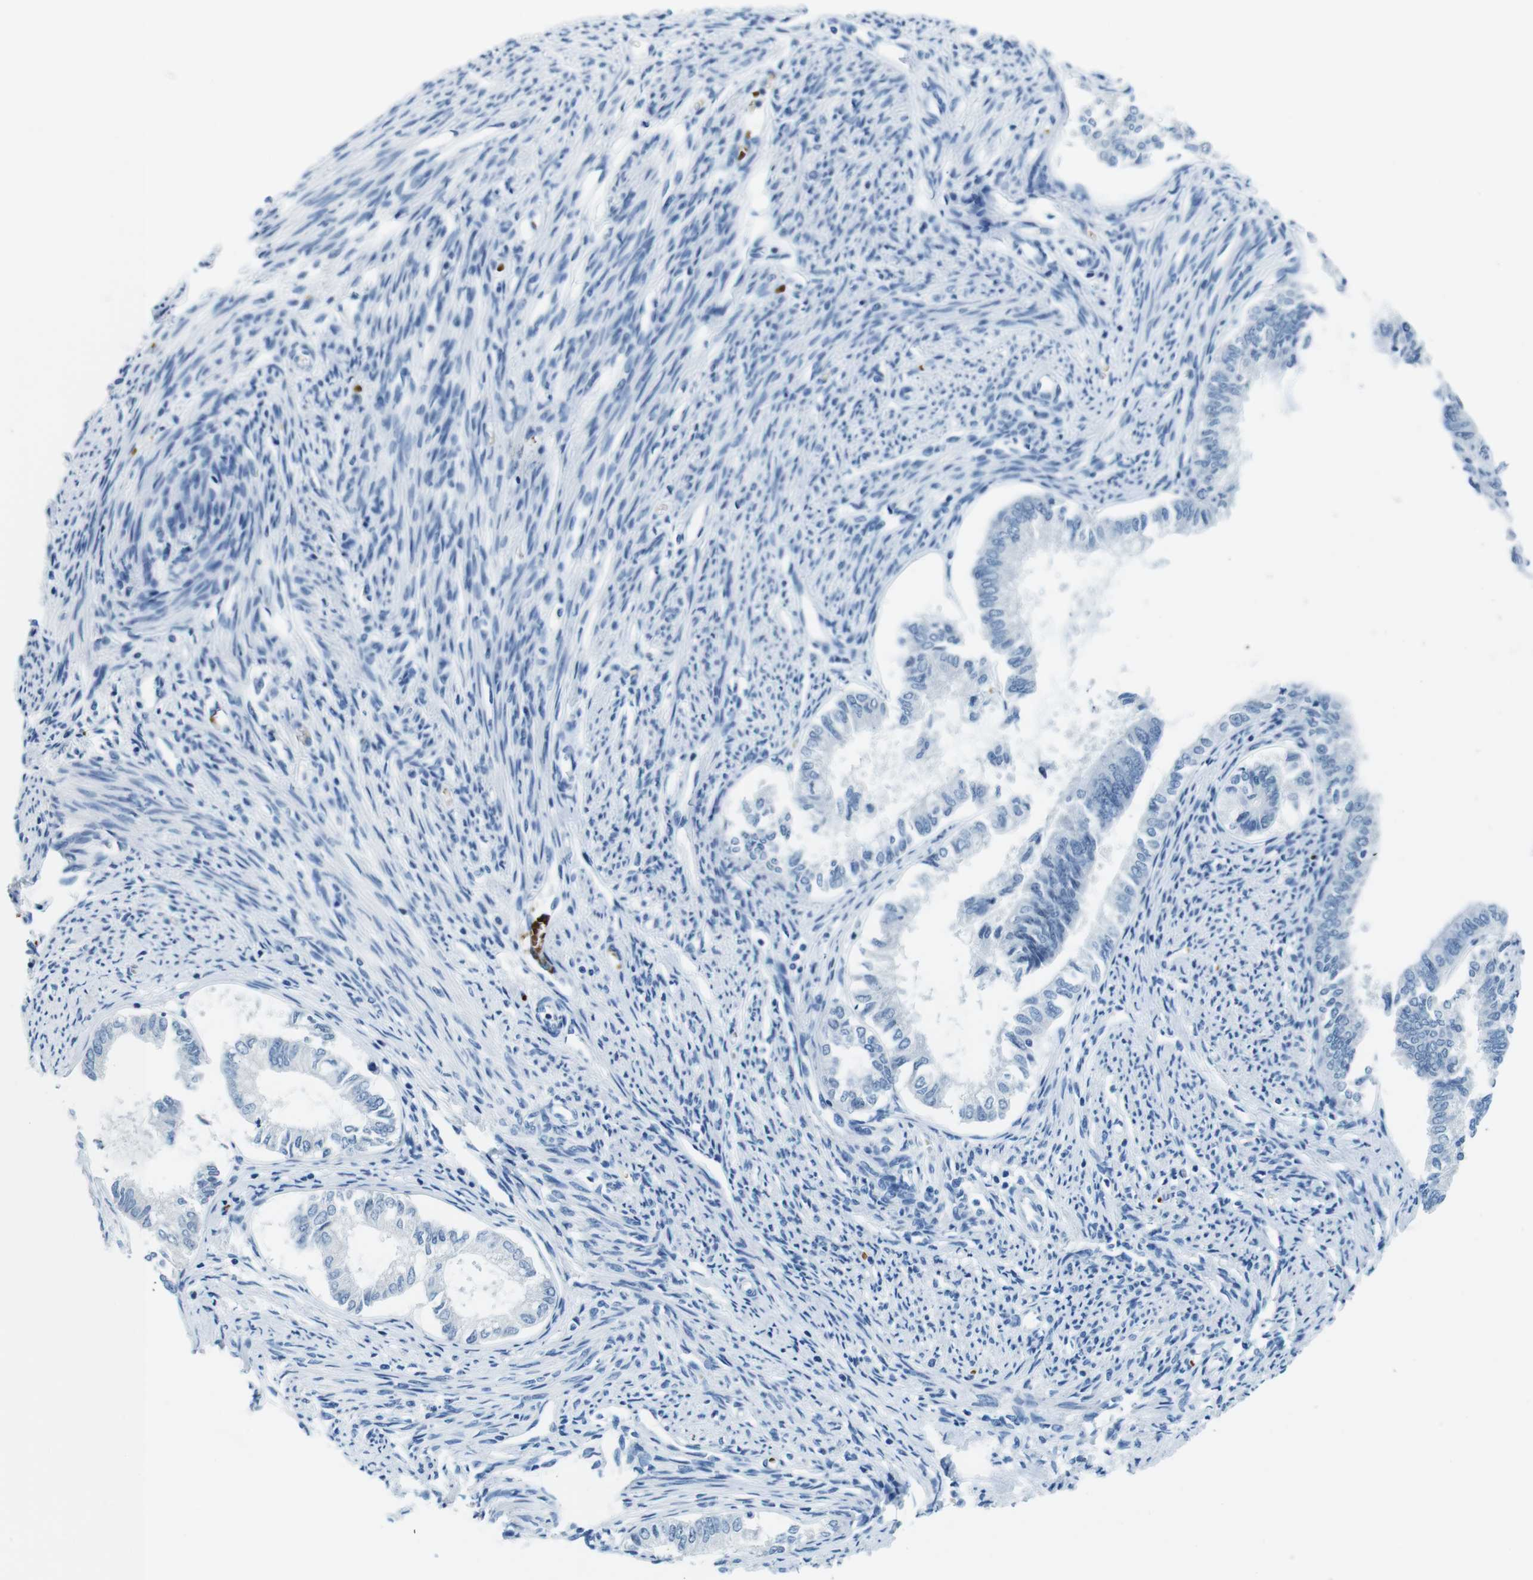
{"staining": {"intensity": "negative", "quantity": "none", "location": "none"}, "tissue": "endometrial cancer", "cell_type": "Tumor cells", "image_type": "cancer", "snomed": [{"axis": "morphology", "description": "Adenocarcinoma, NOS"}, {"axis": "topography", "description": "Endometrium"}], "caption": "This histopathology image is of endometrial adenocarcinoma stained with immunohistochemistry (IHC) to label a protein in brown with the nuclei are counter-stained blue. There is no staining in tumor cells. (DAB immunohistochemistry visualized using brightfield microscopy, high magnification).", "gene": "TFAP2C", "patient": {"sex": "female", "age": 86}}